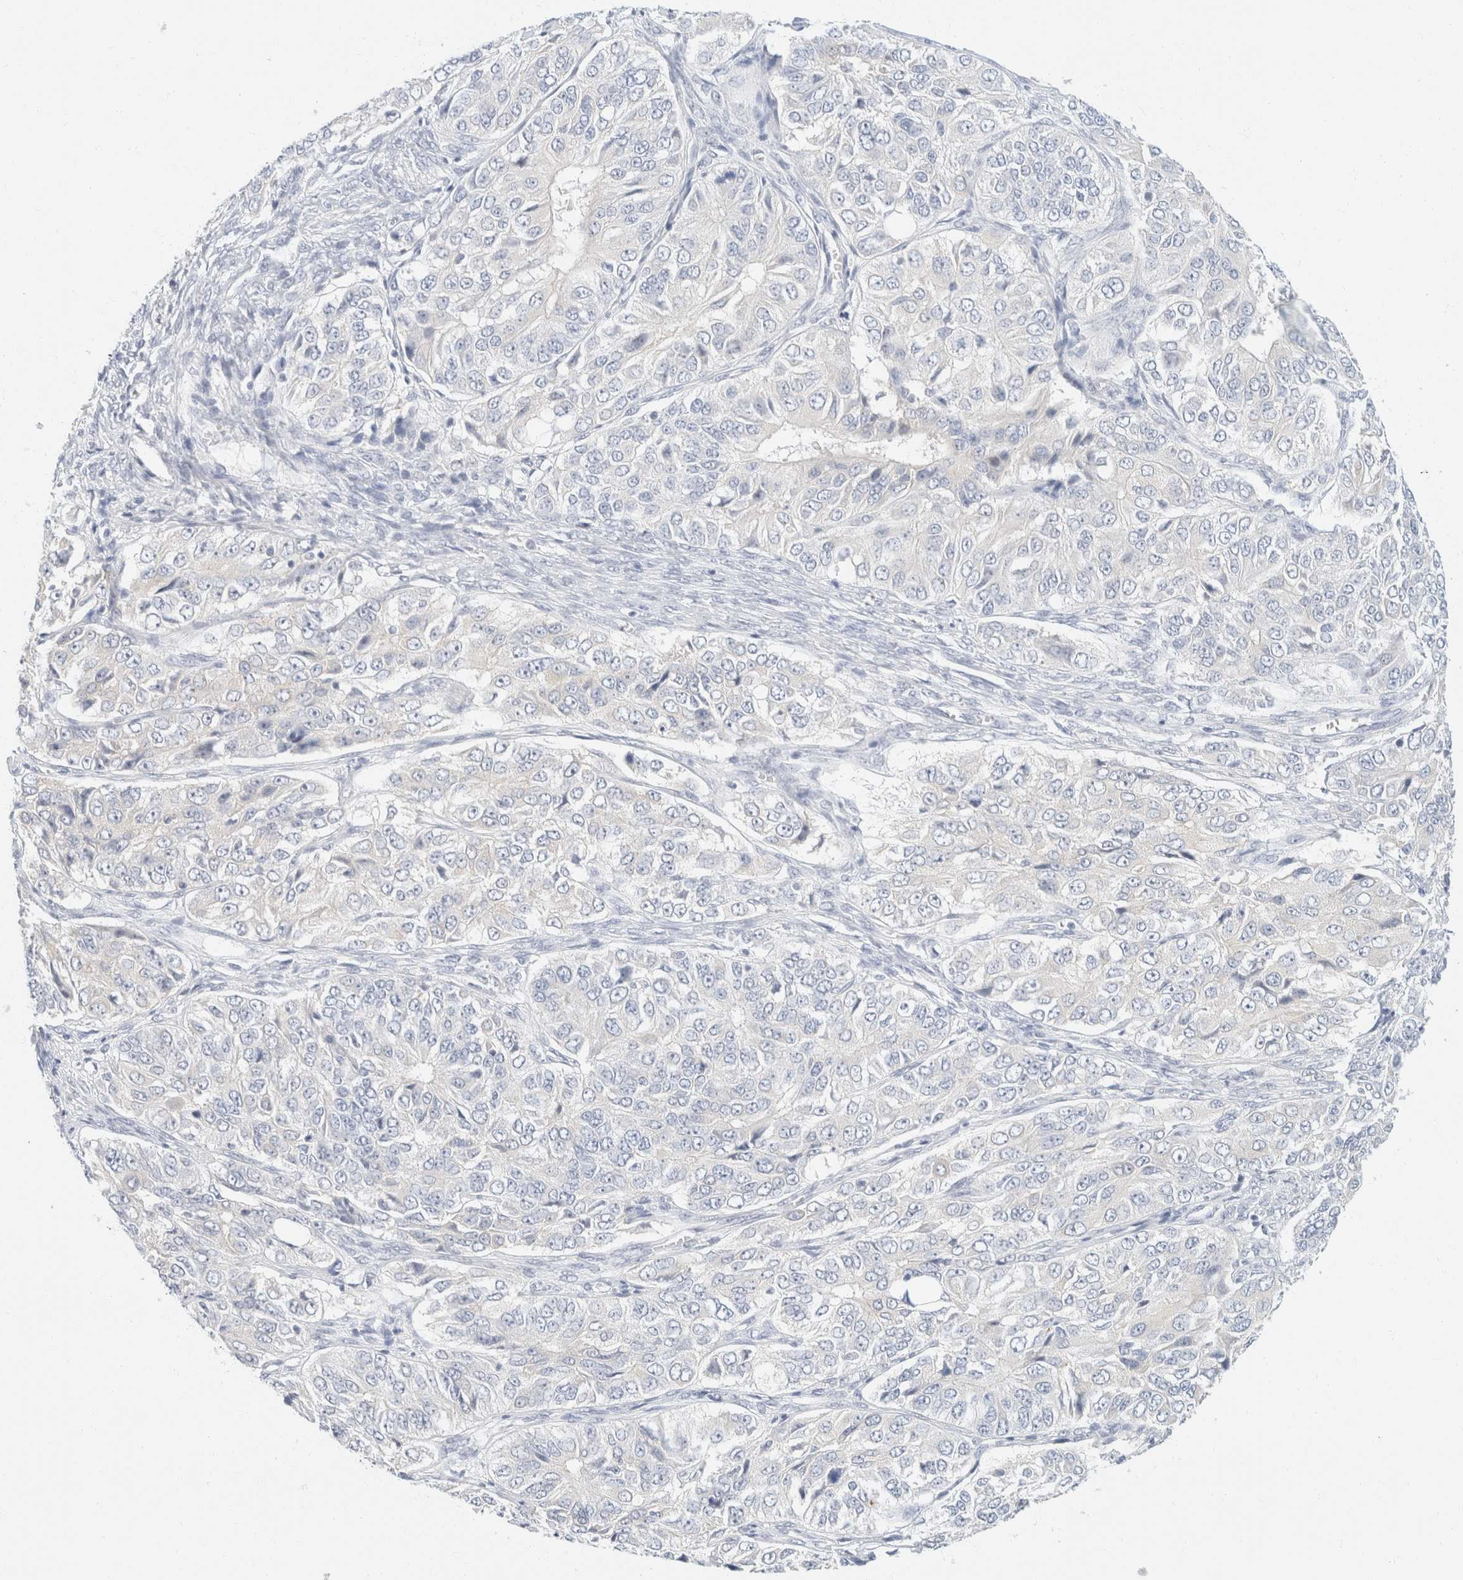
{"staining": {"intensity": "negative", "quantity": "none", "location": "none"}, "tissue": "ovarian cancer", "cell_type": "Tumor cells", "image_type": "cancer", "snomed": [{"axis": "morphology", "description": "Carcinoma, endometroid"}, {"axis": "topography", "description": "Ovary"}], "caption": "IHC histopathology image of neoplastic tissue: human ovarian cancer stained with DAB (3,3'-diaminobenzidine) demonstrates no significant protein staining in tumor cells.", "gene": "KRT20", "patient": {"sex": "female", "age": 51}}